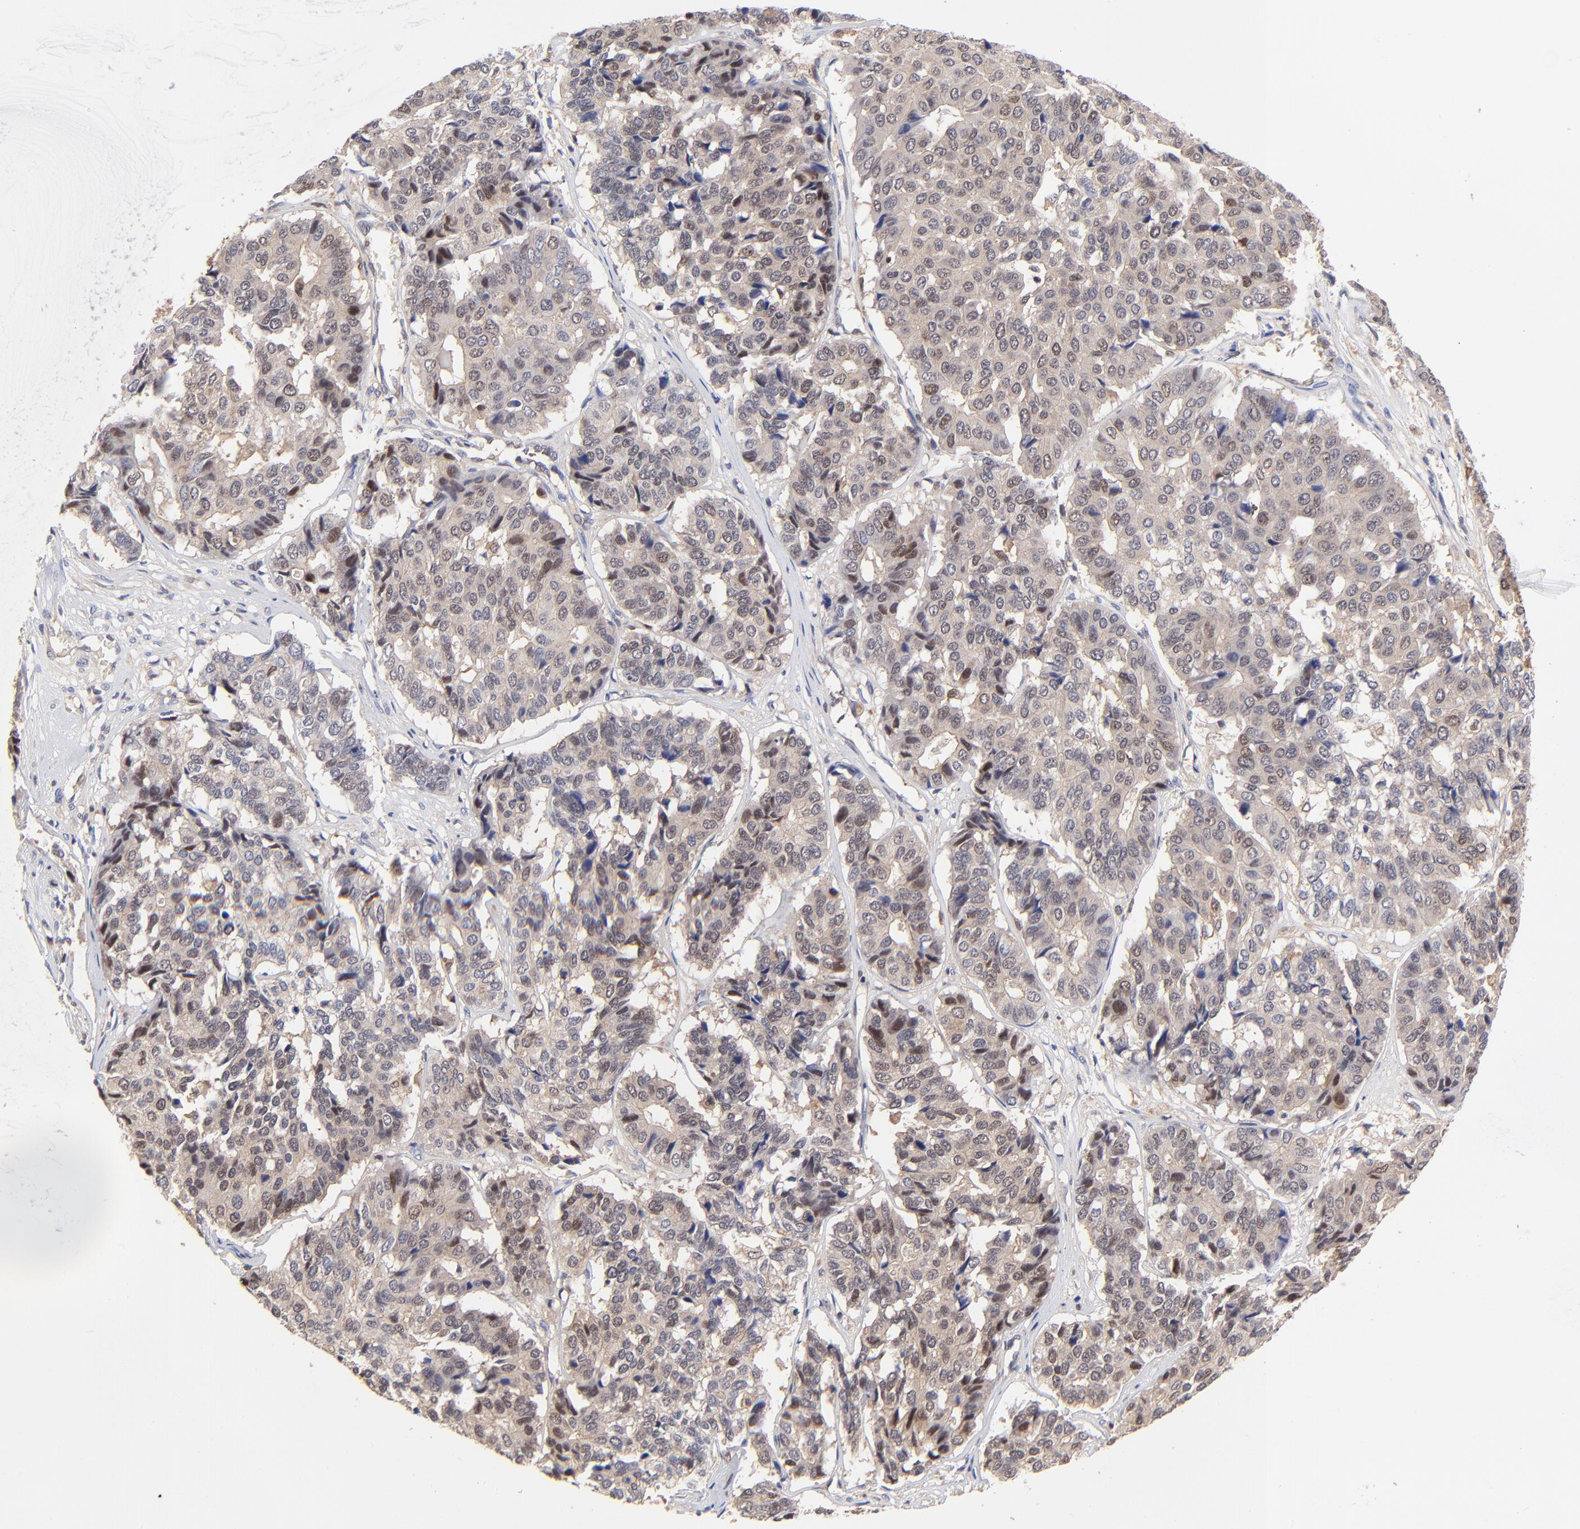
{"staining": {"intensity": "weak", "quantity": "25%-75%", "location": "cytoplasmic/membranous,nuclear"}, "tissue": "pancreatic cancer", "cell_type": "Tumor cells", "image_type": "cancer", "snomed": [{"axis": "morphology", "description": "Adenocarcinoma, NOS"}, {"axis": "topography", "description": "Pancreas"}], "caption": "The photomicrograph exhibits staining of pancreatic cancer, revealing weak cytoplasmic/membranous and nuclear protein expression (brown color) within tumor cells.", "gene": "DCTPP1", "patient": {"sex": "male", "age": 50}}